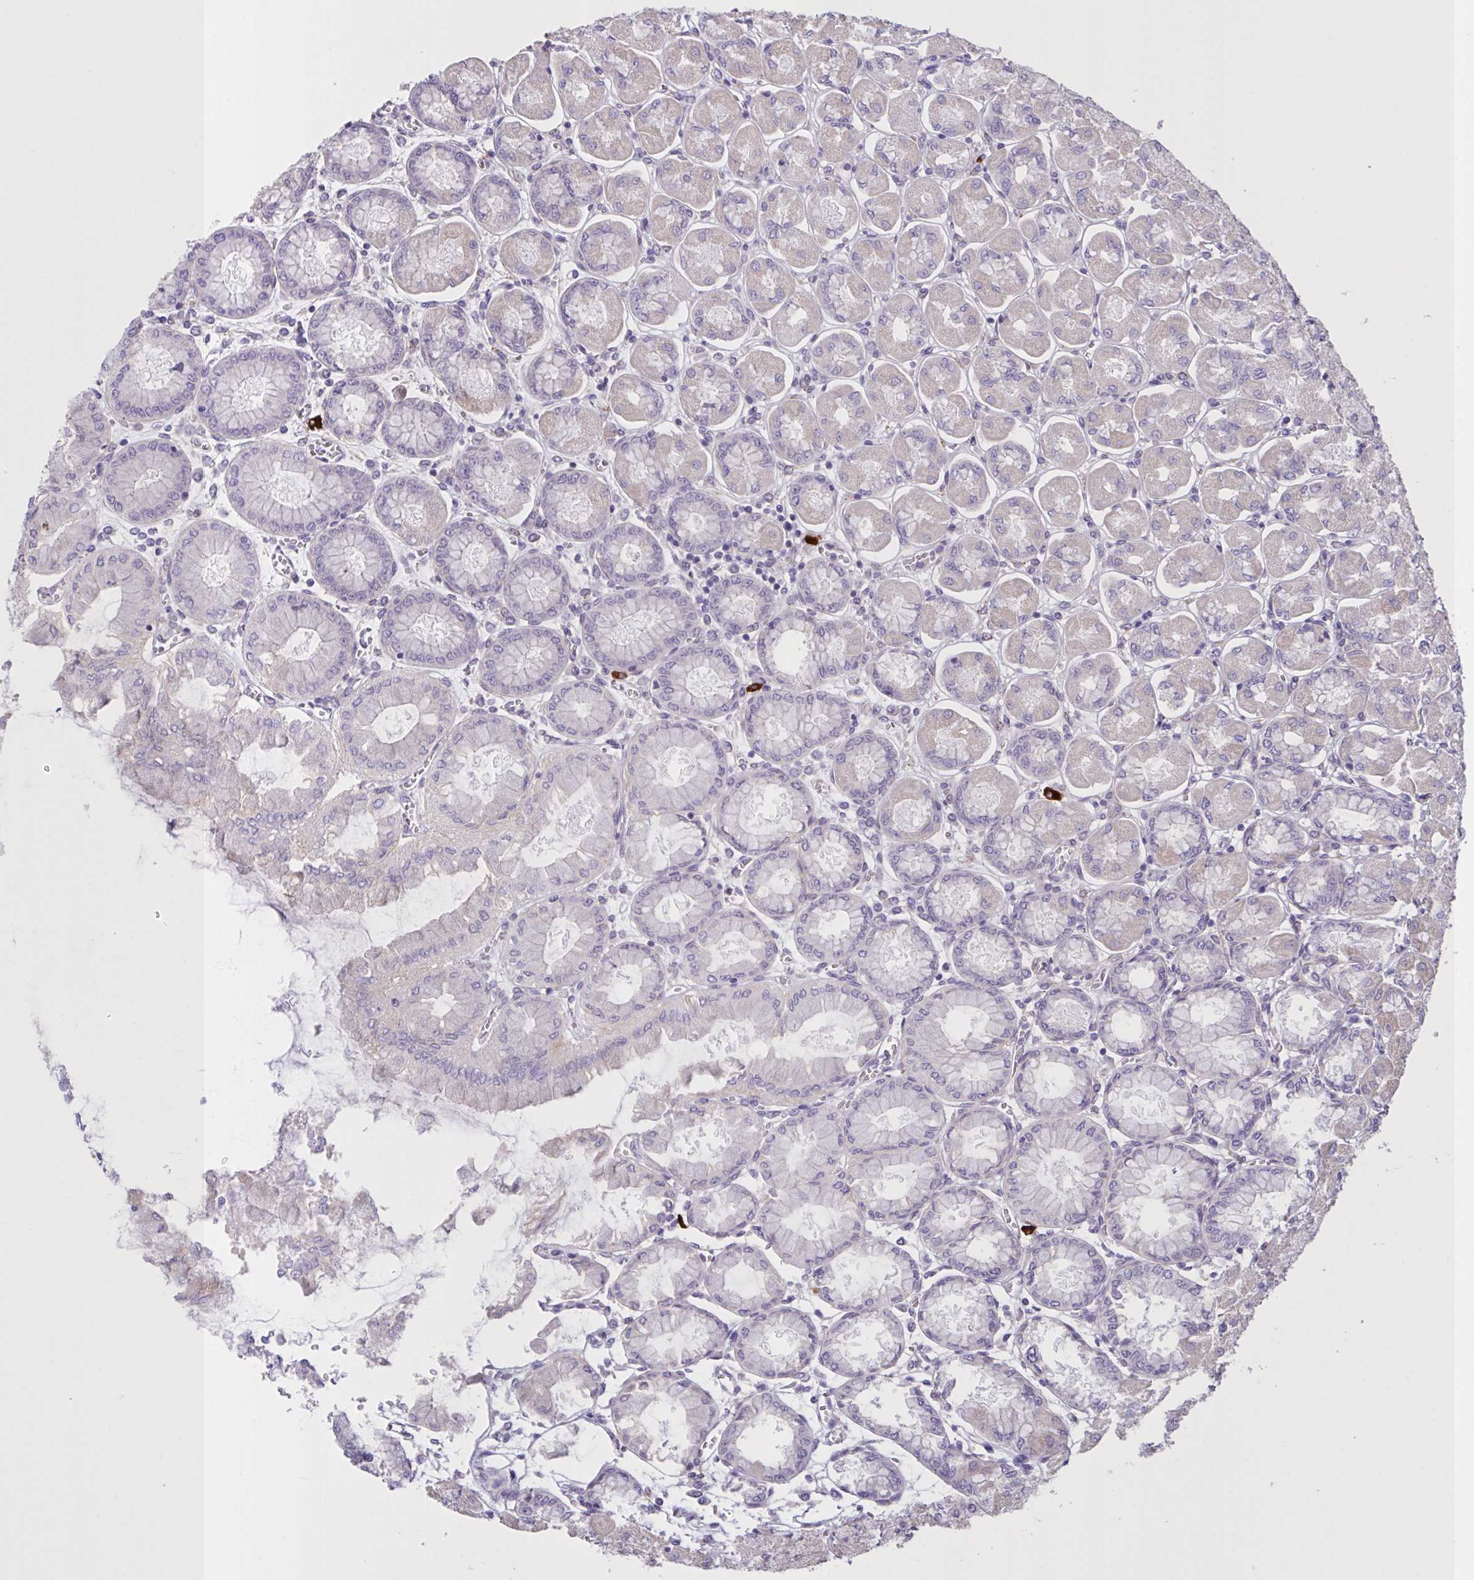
{"staining": {"intensity": "negative", "quantity": "none", "location": "none"}, "tissue": "stomach", "cell_type": "Glandular cells", "image_type": "normal", "snomed": [{"axis": "morphology", "description": "Normal tissue, NOS"}, {"axis": "topography", "description": "Stomach, upper"}], "caption": "Immunohistochemistry histopathology image of benign stomach: stomach stained with DAB (3,3'-diaminobenzidine) demonstrates no significant protein expression in glandular cells.", "gene": "MRGPRX2", "patient": {"sex": "female", "age": 56}}